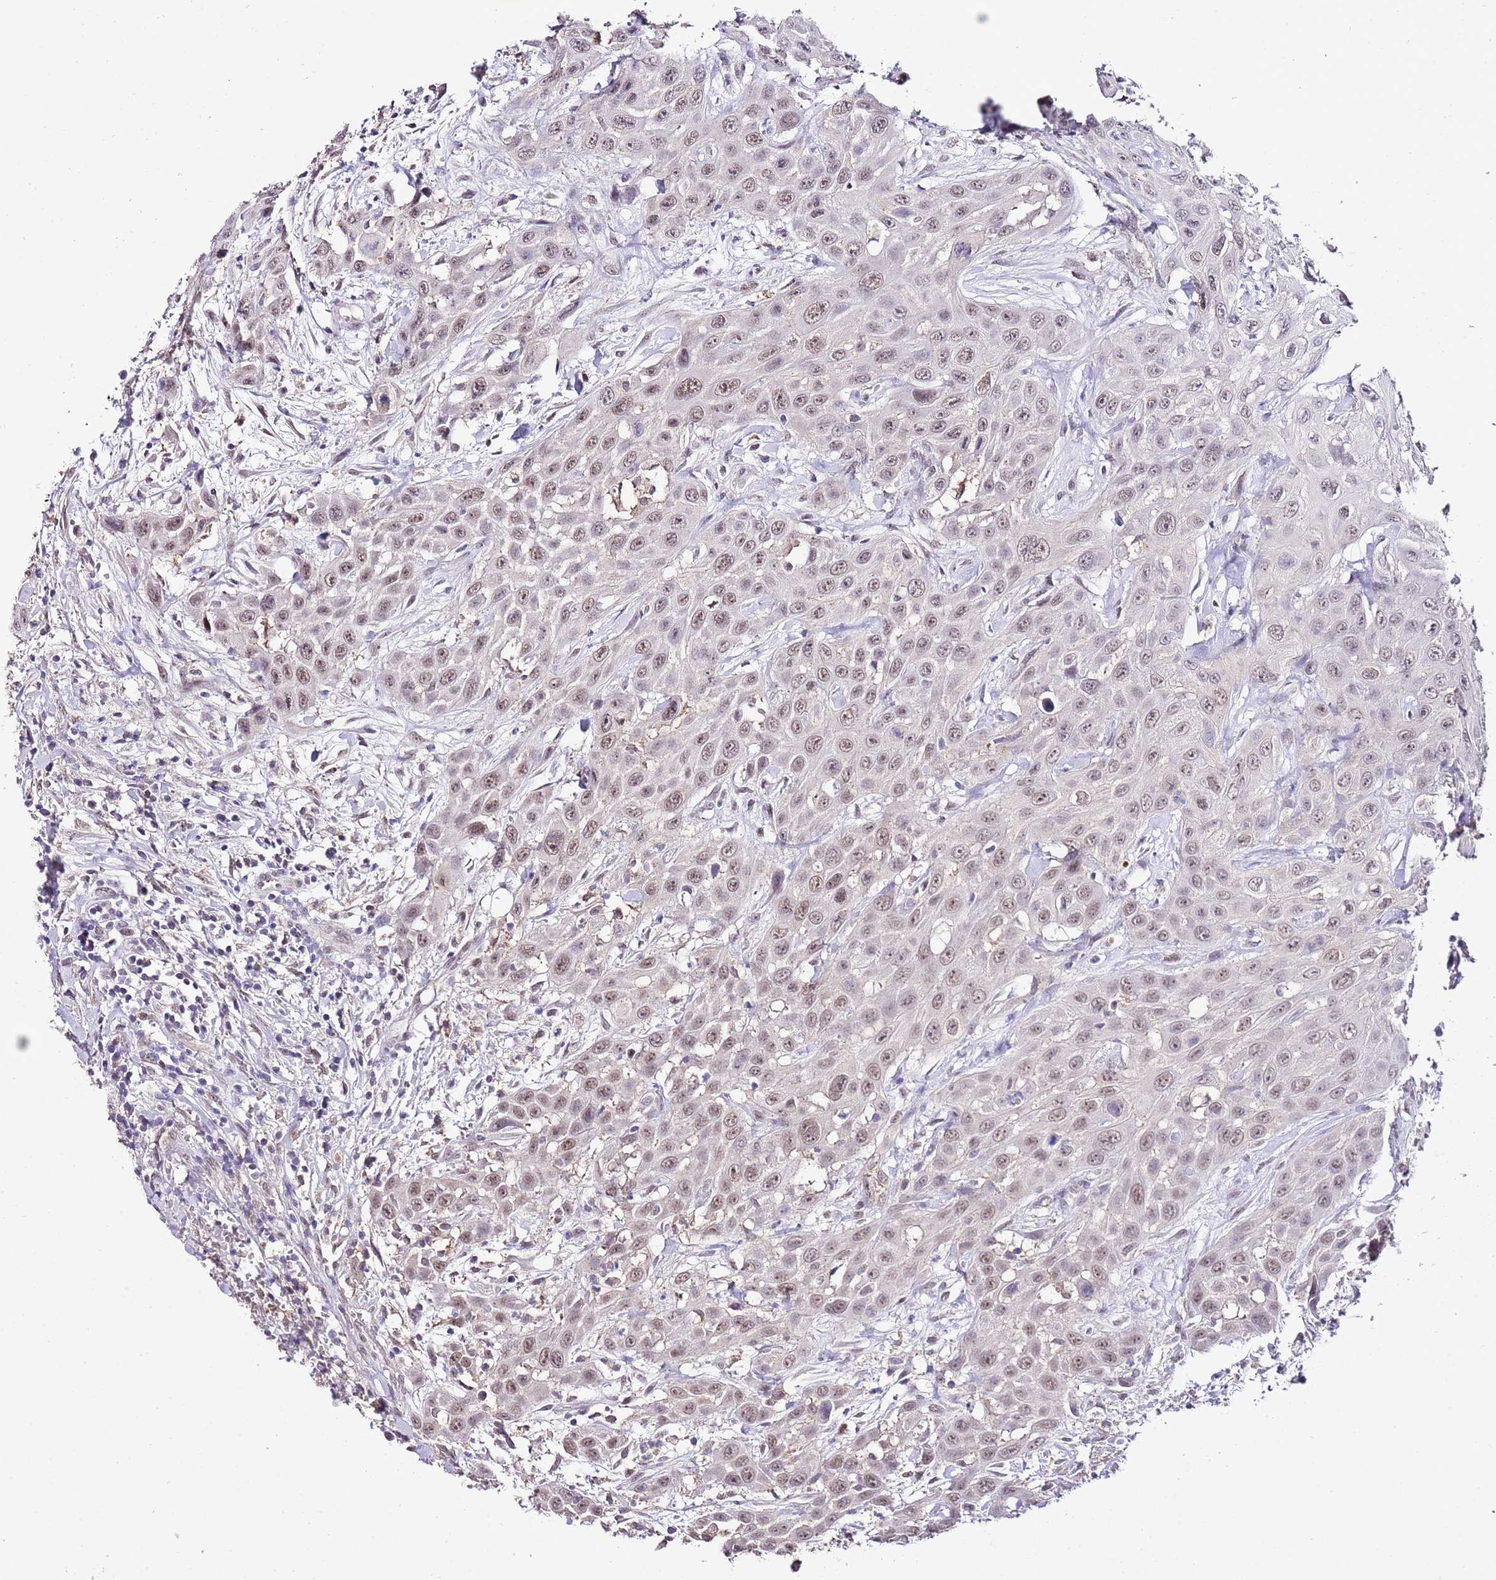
{"staining": {"intensity": "moderate", "quantity": ">75%", "location": "nuclear"}, "tissue": "head and neck cancer", "cell_type": "Tumor cells", "image_type": "cancer", "snomed": [{"axis": "morphology", "description": "Squamous cell carcinoma, NOS"}, {"axis": "topography", "description": "Head-Neck"}], "caption": "Squamous cell carcinoma (head and neck) stained with IHC reveals moderate nuclear positivity in approximately >75% of tumor cells. (Brightfield microscopy of DAB IHC at high magnification).", "gene": "IZUMO4", "patient": {"sex": "male", "age": 81}}